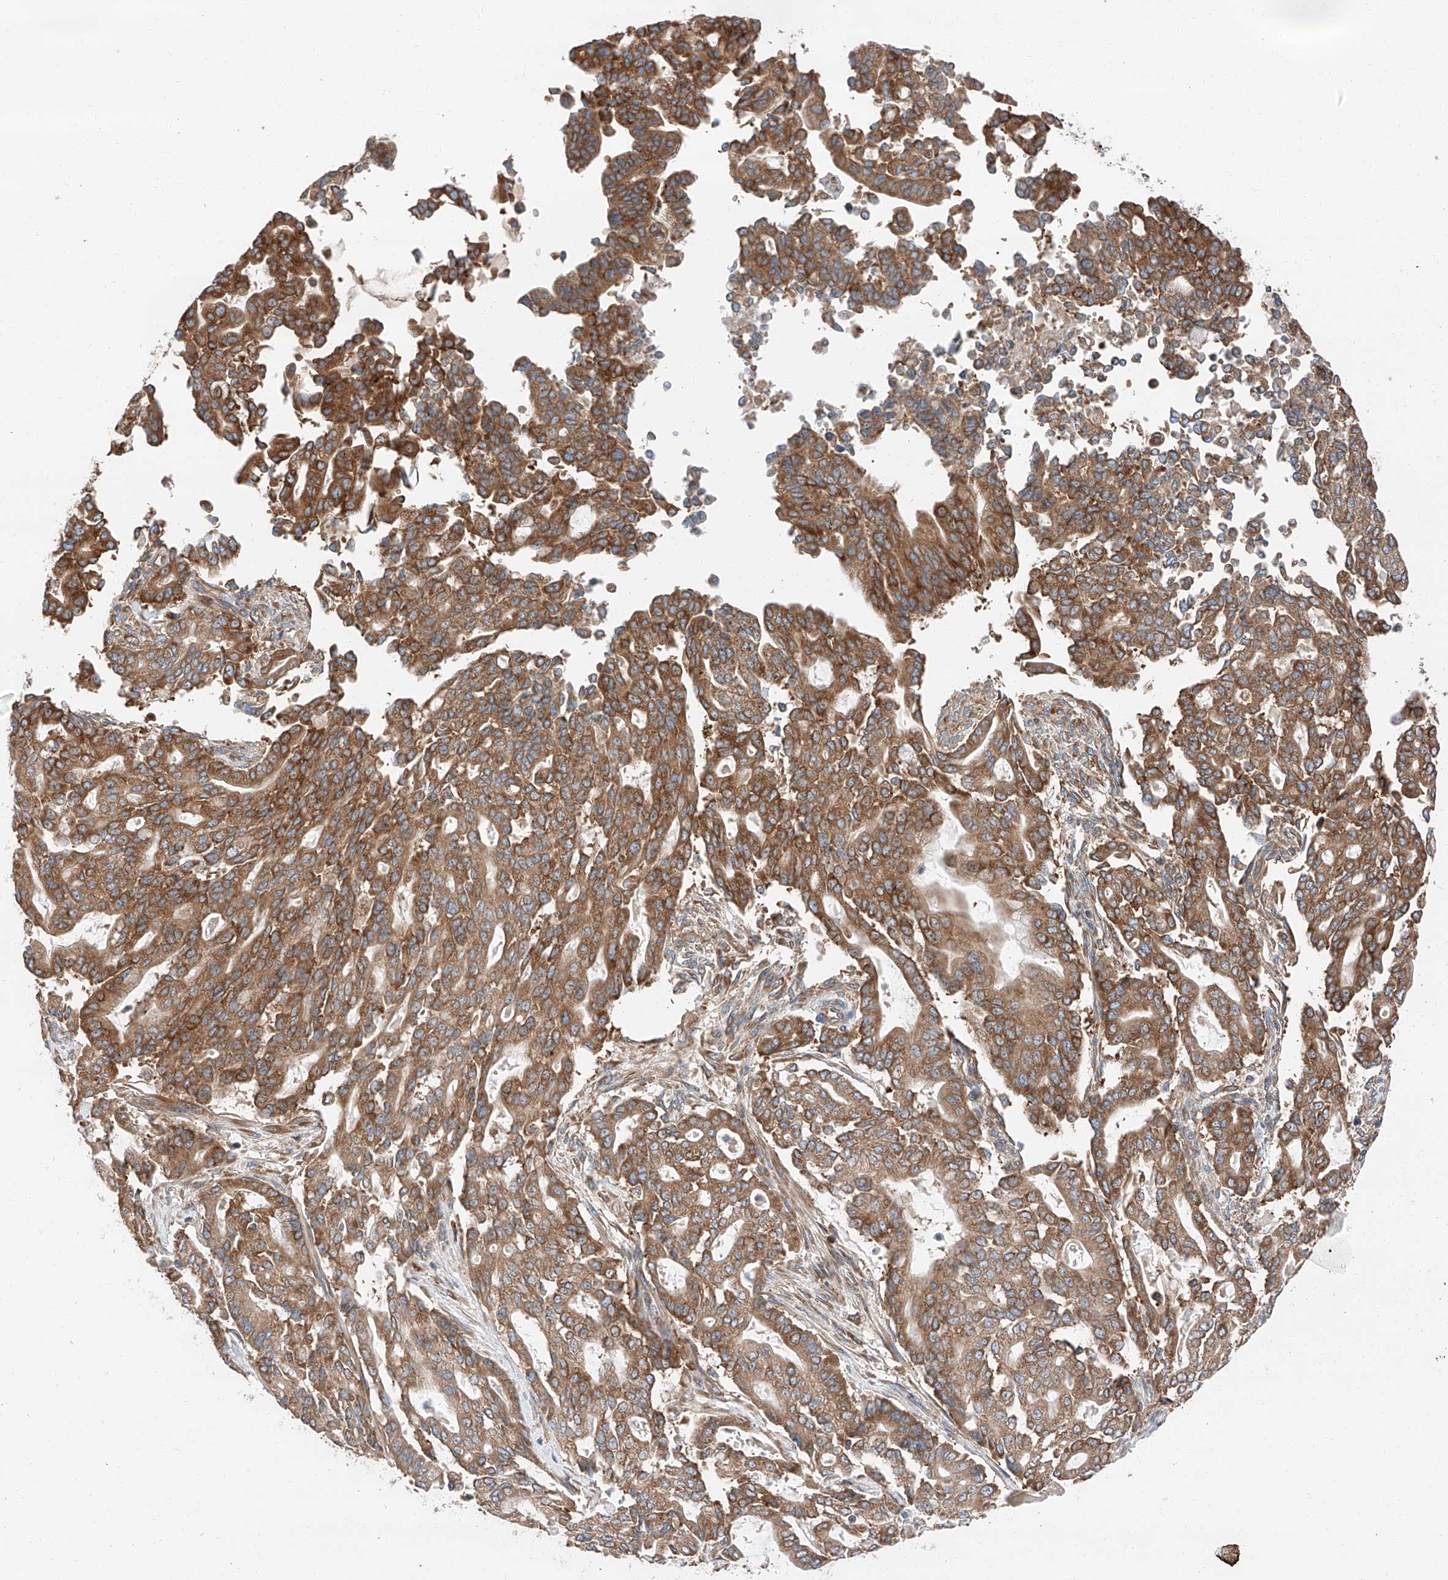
{"staining": {"intensity": "strong", "quantity": ">75%", "location": "cytoplasmic/membranous"}, "tissue": "pancreatic cancer", "cell_type": "Tumor cells", "image_type": "cancer", "snomed": [{"axis": "morphology", "description": "Adenocarcinoma, NOS"}, {"axis": "topography", "description": "Pancreas"}], "caption": "IHC of pancreatic cancer displays high levels of strong cytoplasmic/membranous staining in approximately >75% of tumor cells.", "gene": "ZC3H15", "patient": {"sex": "male", "age": 63}}